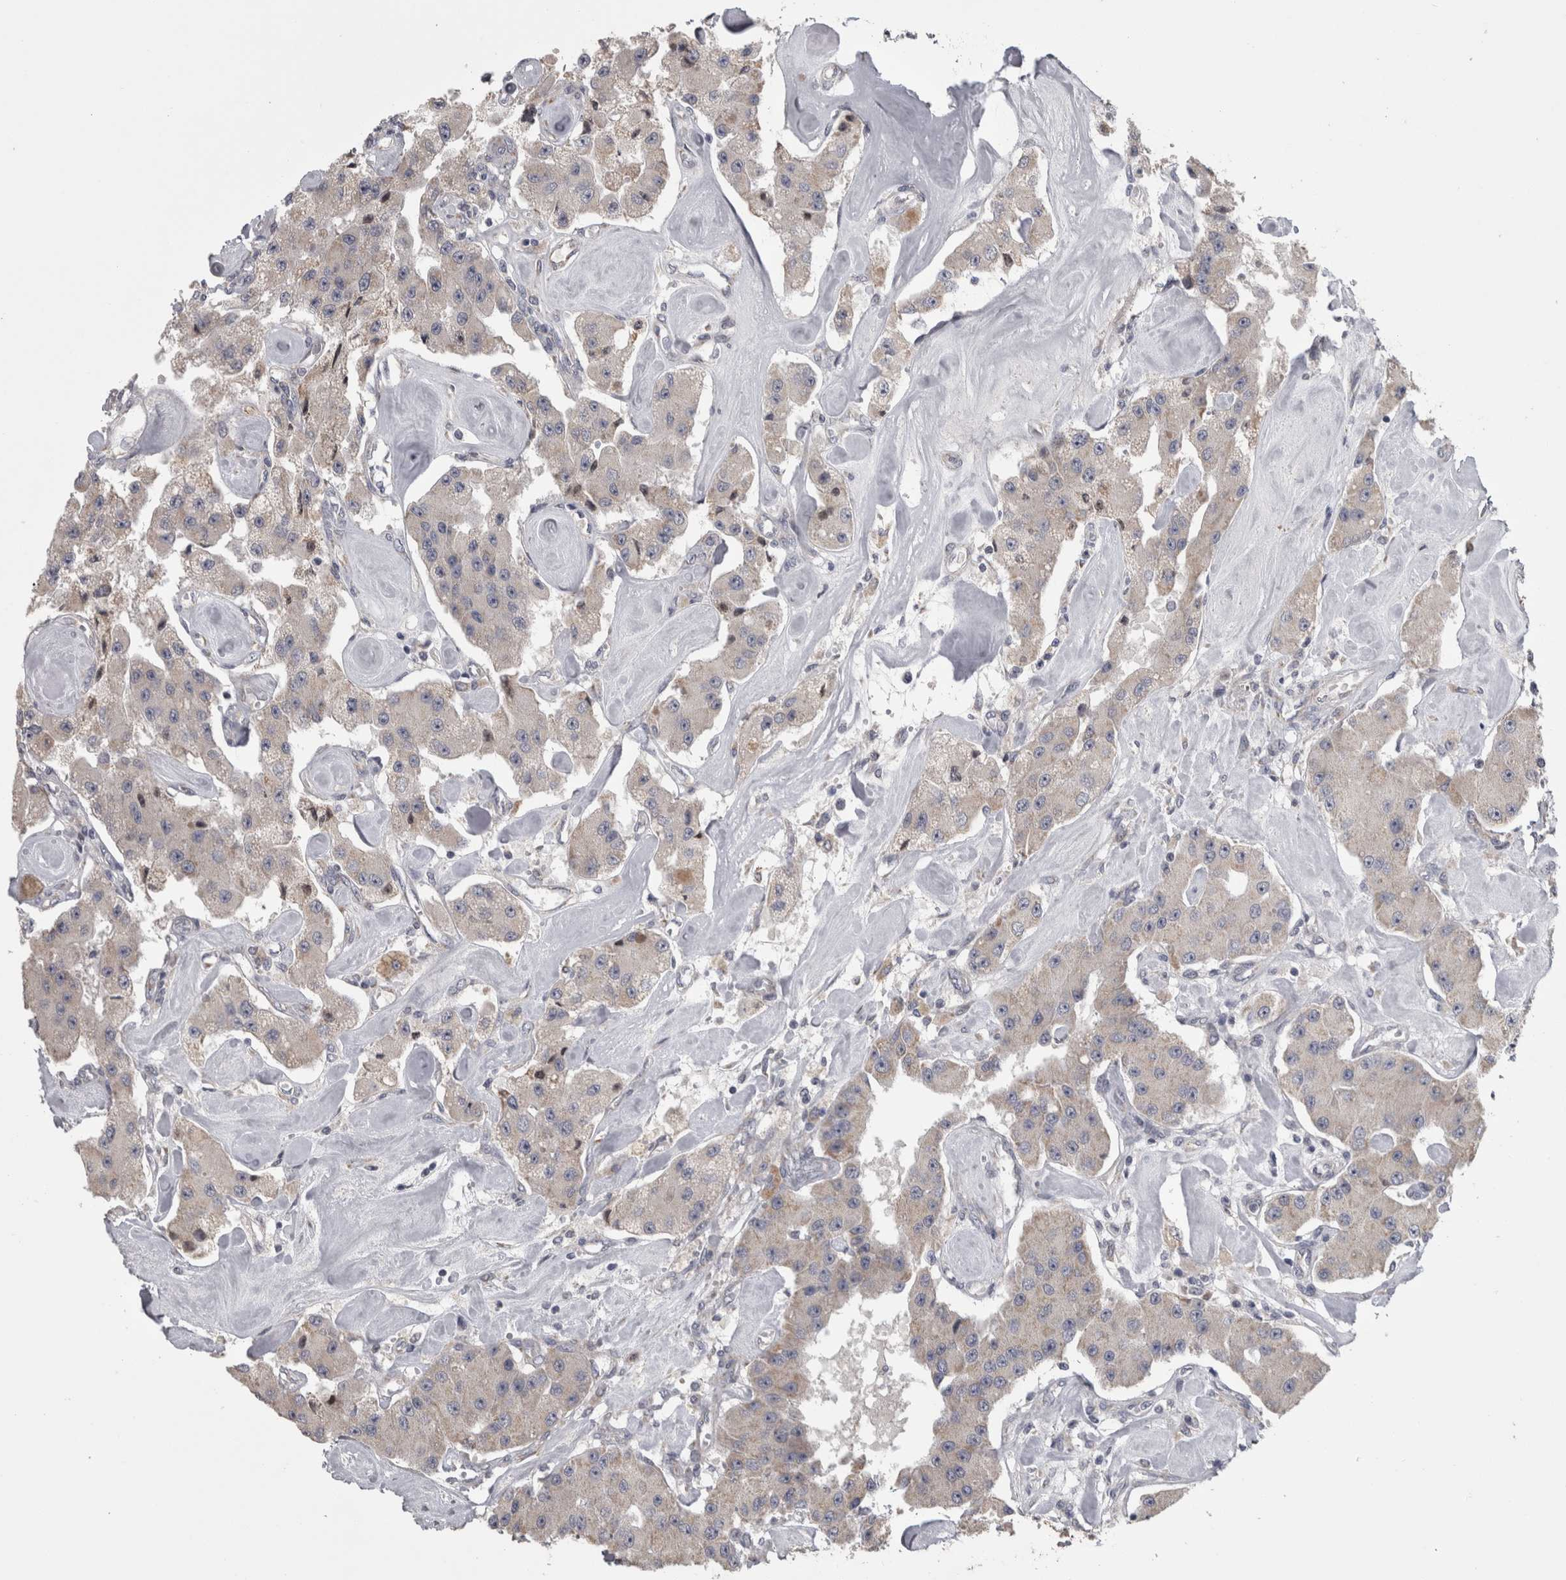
{"staining": {"intensity": "weak", "quantity": "<25%", "location": "cytoplasmic/membranous"}, "tissue": "carcinoid", "cell_type": "Tumor cells", "image_type": "cancer", "snomed": [{"axis": "morphology", "description": "Carcinoid, malignant, NOS"}, {"axis": "topography", "description": "Pancreas"}], "caption": "Tumor cells are negative for protein expression in human malignant carcinoid. Nuclei are stained in blue.", "gene": "DBT", "patient": {"sex": "male", "age": 41}}